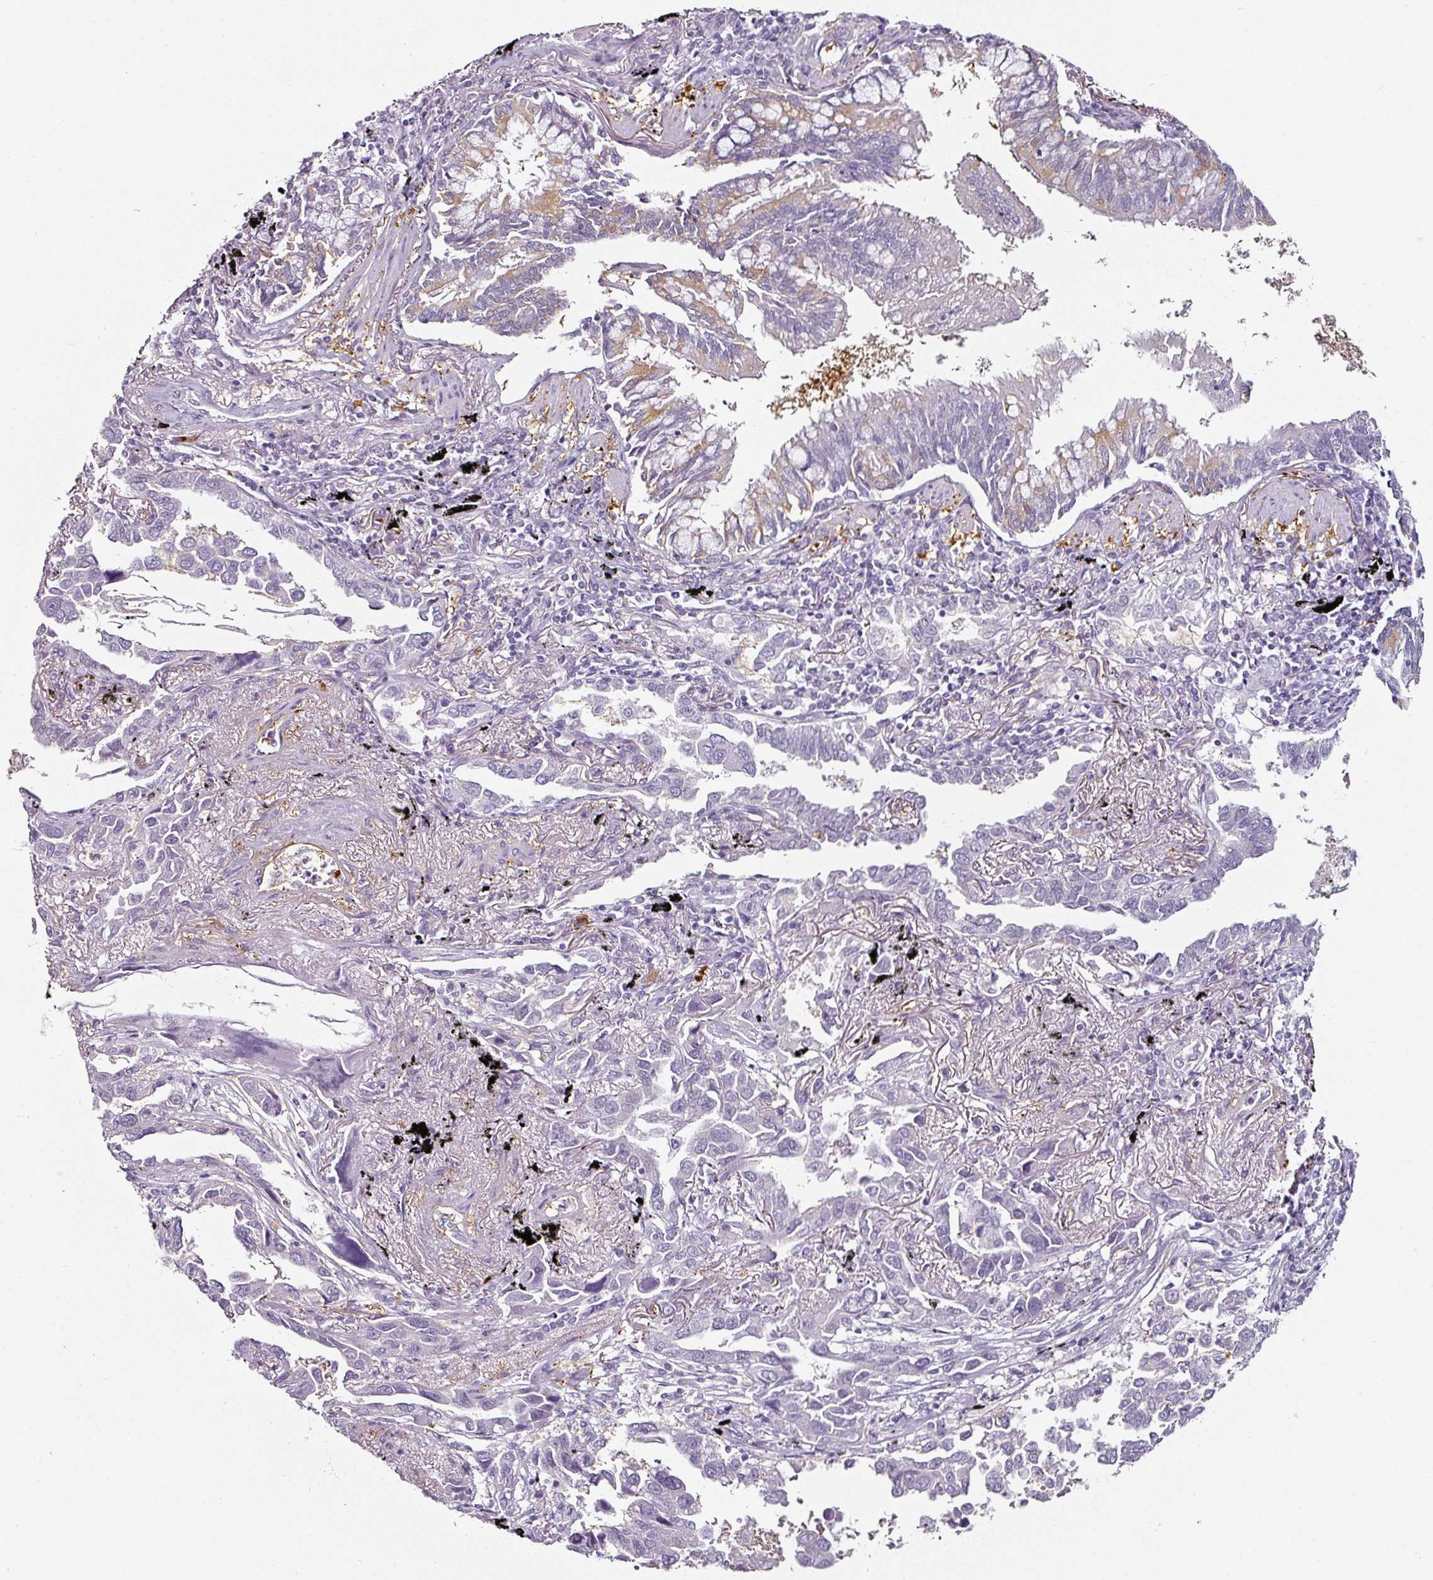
{"staining": {"intensity": "negative", "quantity": "none", "location": "none"}, "tissue": "lung cancer", "cell_type": "Tumor cells", "image_type": "cancer", "snomed": [{"axis": "morphology", "description": "Adenocarcinoma, NOS"}, {"axis": "topography", "description": "Lung"}], "caption": "Tumor cells are negative for protein expression in human lung adenocarcinoma.", "gene": "CAP2", "patient": {"sex": "male", "age": 67}}